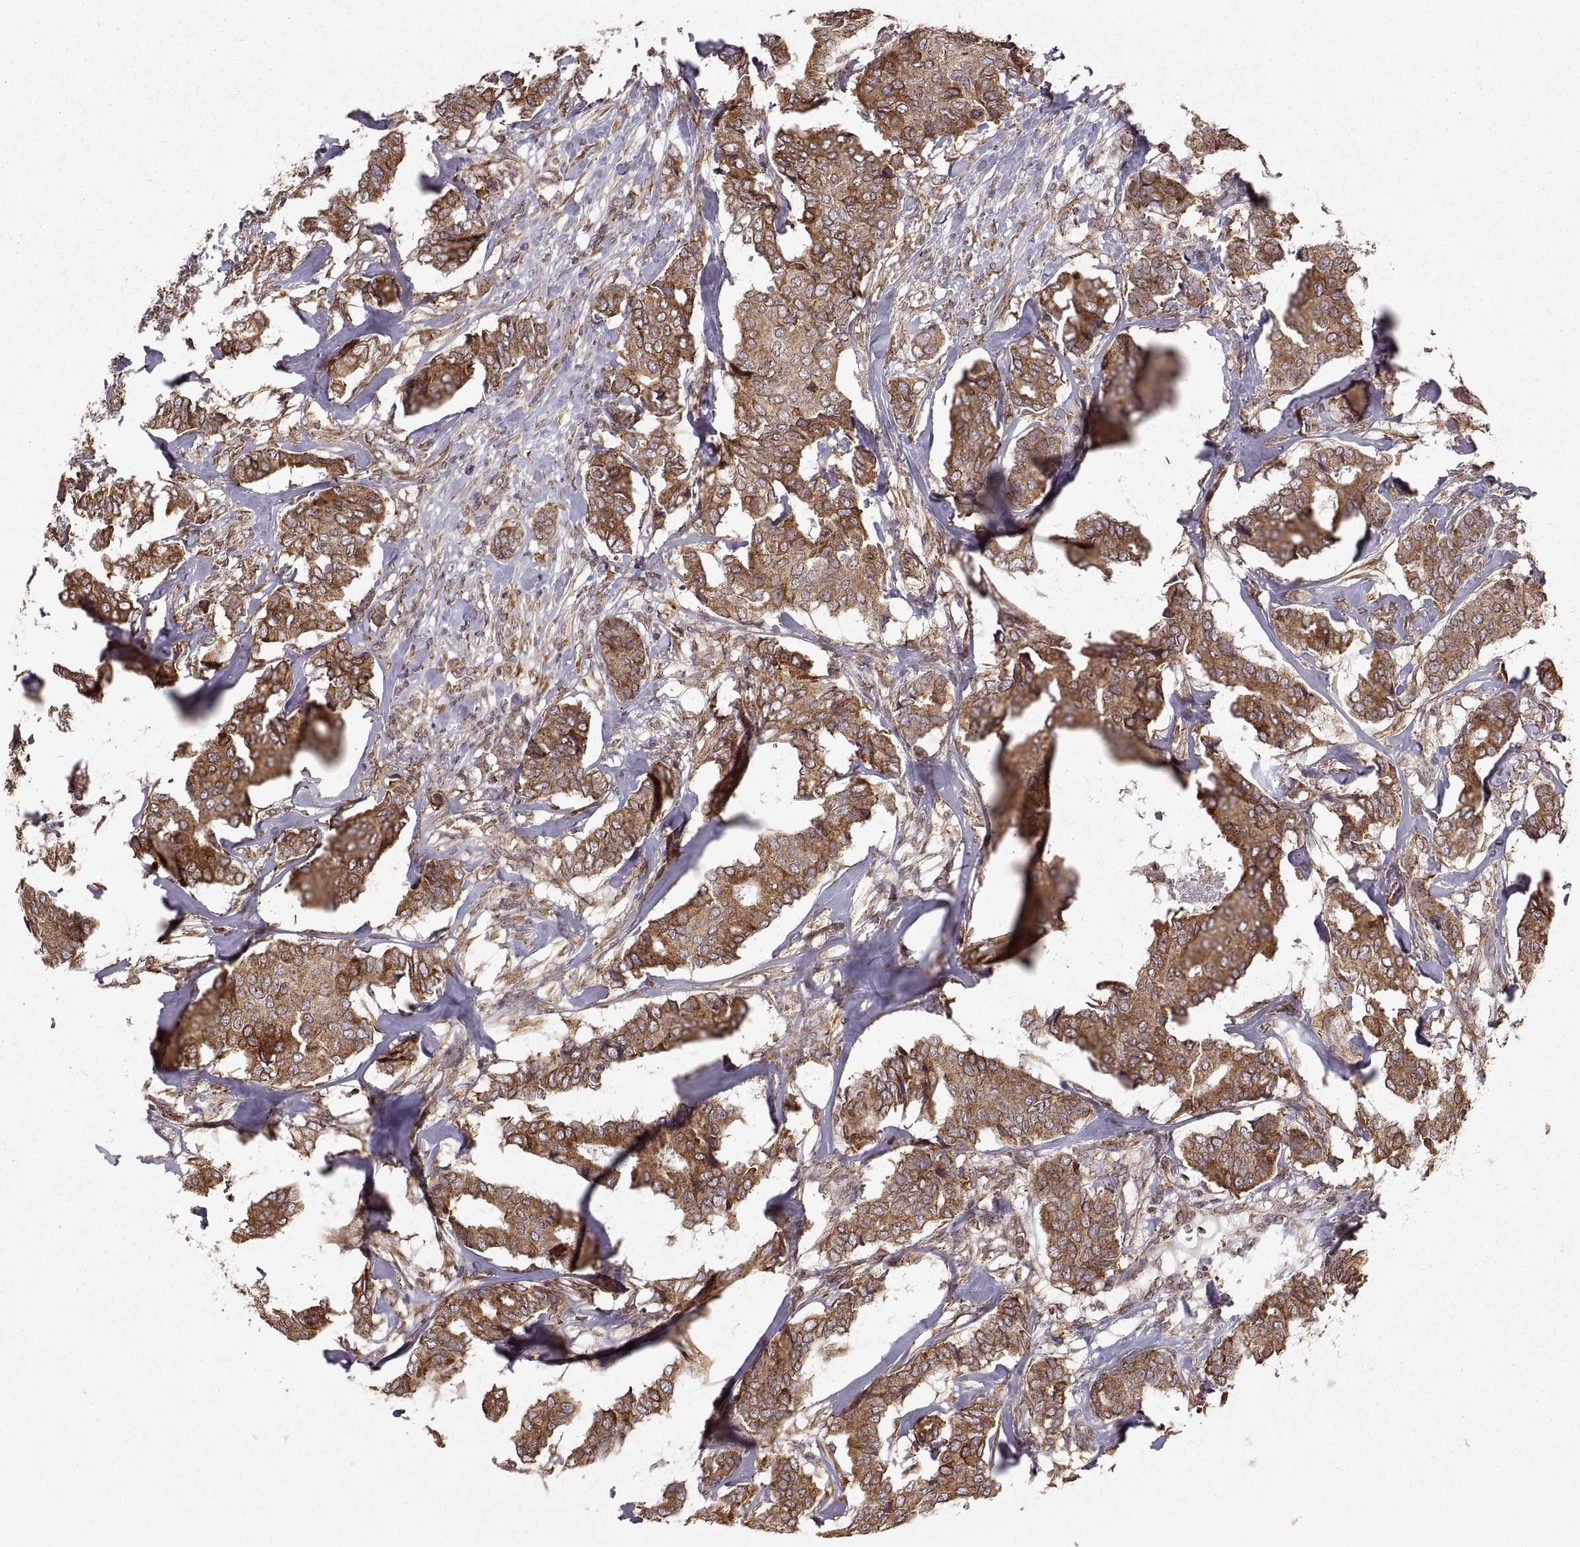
{"staining": {"intensity": "strong", "quantity": "25%-75%", "location": "cytoplasmic/membranous"}, "tissue": "breast cancer", "cell_type": "Tumor cells", "image_type": "cancer", "snomed": [{"axis": "morphology", "description": "Duct carcinoma"}, {"axis": "topography", "description": "Breast"}], "caption": "An image of human breast infiltrating ductal carcinoma stained for a protein exhibits strong cytoplasmic/membranous brown staining in tumor cells.", "gene": "PDIA3", "patient": {"sex": "female", "age": 75}}